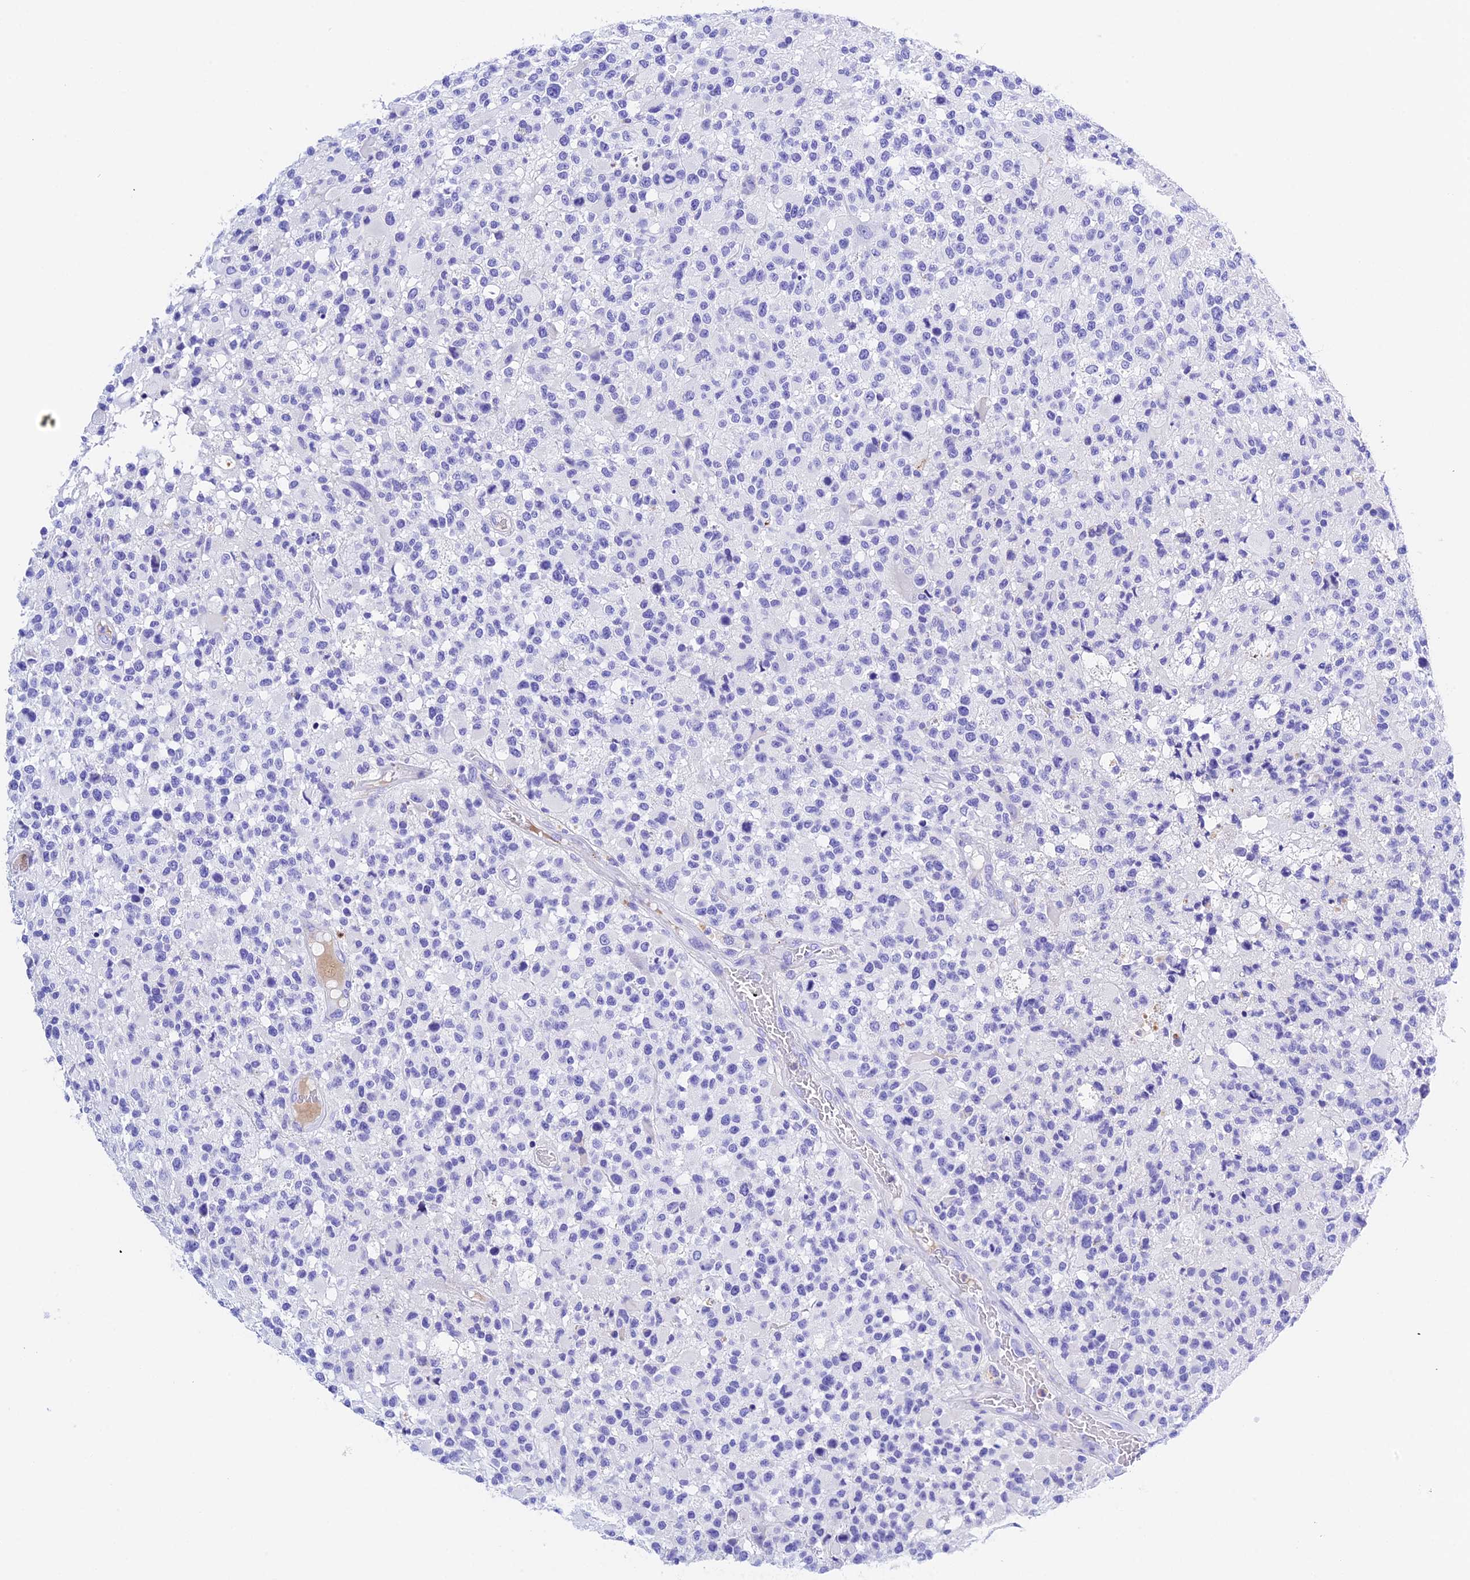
{"staining": {"intensity": "negative", "quantity": "none", "location": "none"}, "tissue": "glioma", "cell_type": "Tumor cells", "image_type": "cancer", "snomed": [{"axis": "morphology", "description": "Glioma, malignant, High grade"}, {"axis": "morphology", "description": "Glioblastoma, NOS"}, {"axis": "topography", "description": "Brain"}], "caption": "Glioma was stained to show a protein in brown. There is no significant expression in tumor cells.", "gene": "PSG11", "patient": {"sex": "male", "age": 60}}